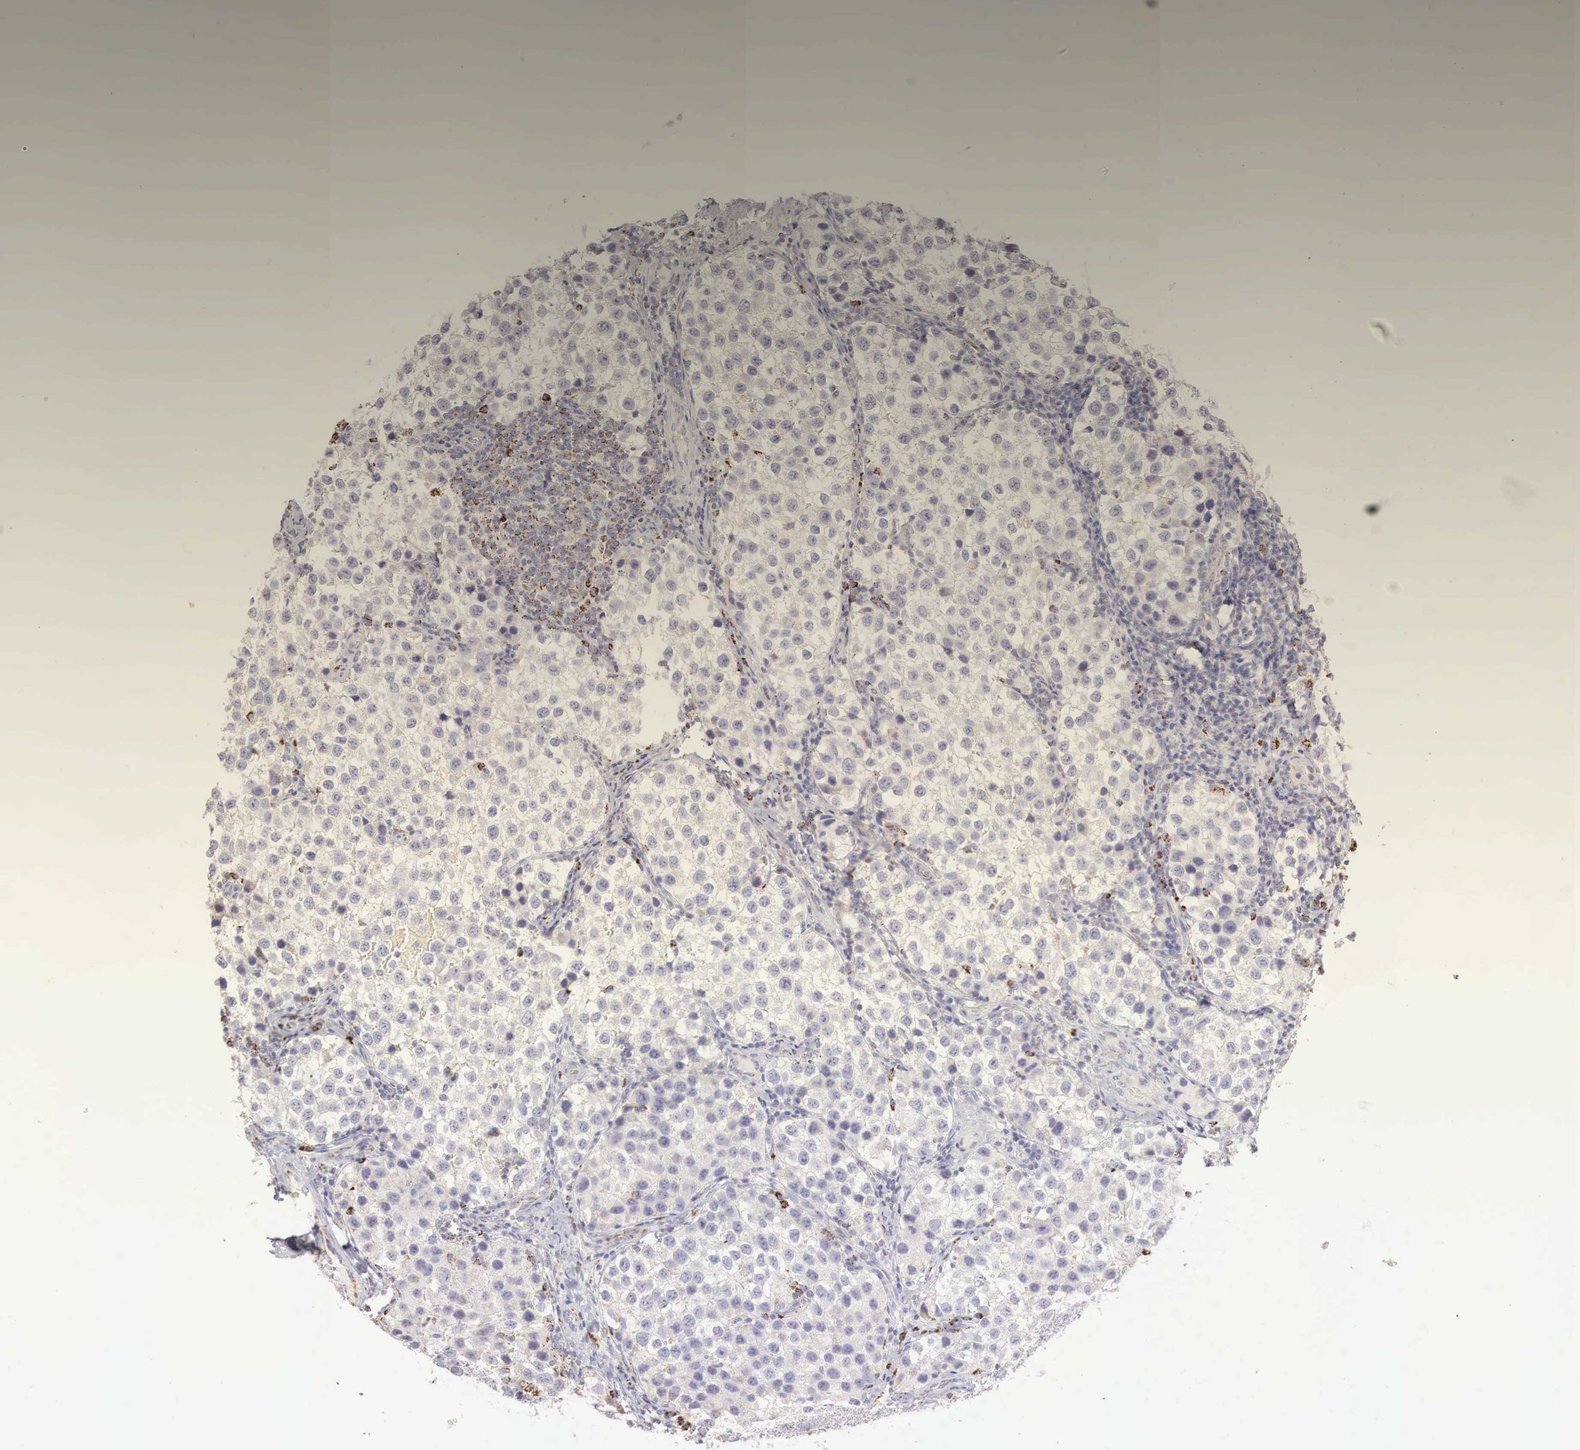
{"staining": {"intensity": "negative", "quantity": "none", "location": "none"}, "tissue": "testis cancer", "cell_type": "Tumor cells", "image_type": "cancer", "snomed": [{"axis": "morphology", "description": "Seminoma, NOS"}, {"axis": "topography", "description": "Testis"}], "caption": "Tumor cells show no significant protein expression in testis cancer (seminoma). (DAB (3,3'-diaminobenzidine) immunohistochemistry (IHC), high magnification).", "gene": "IDH3G", "patient": {"sex": "male", "age": 39}}